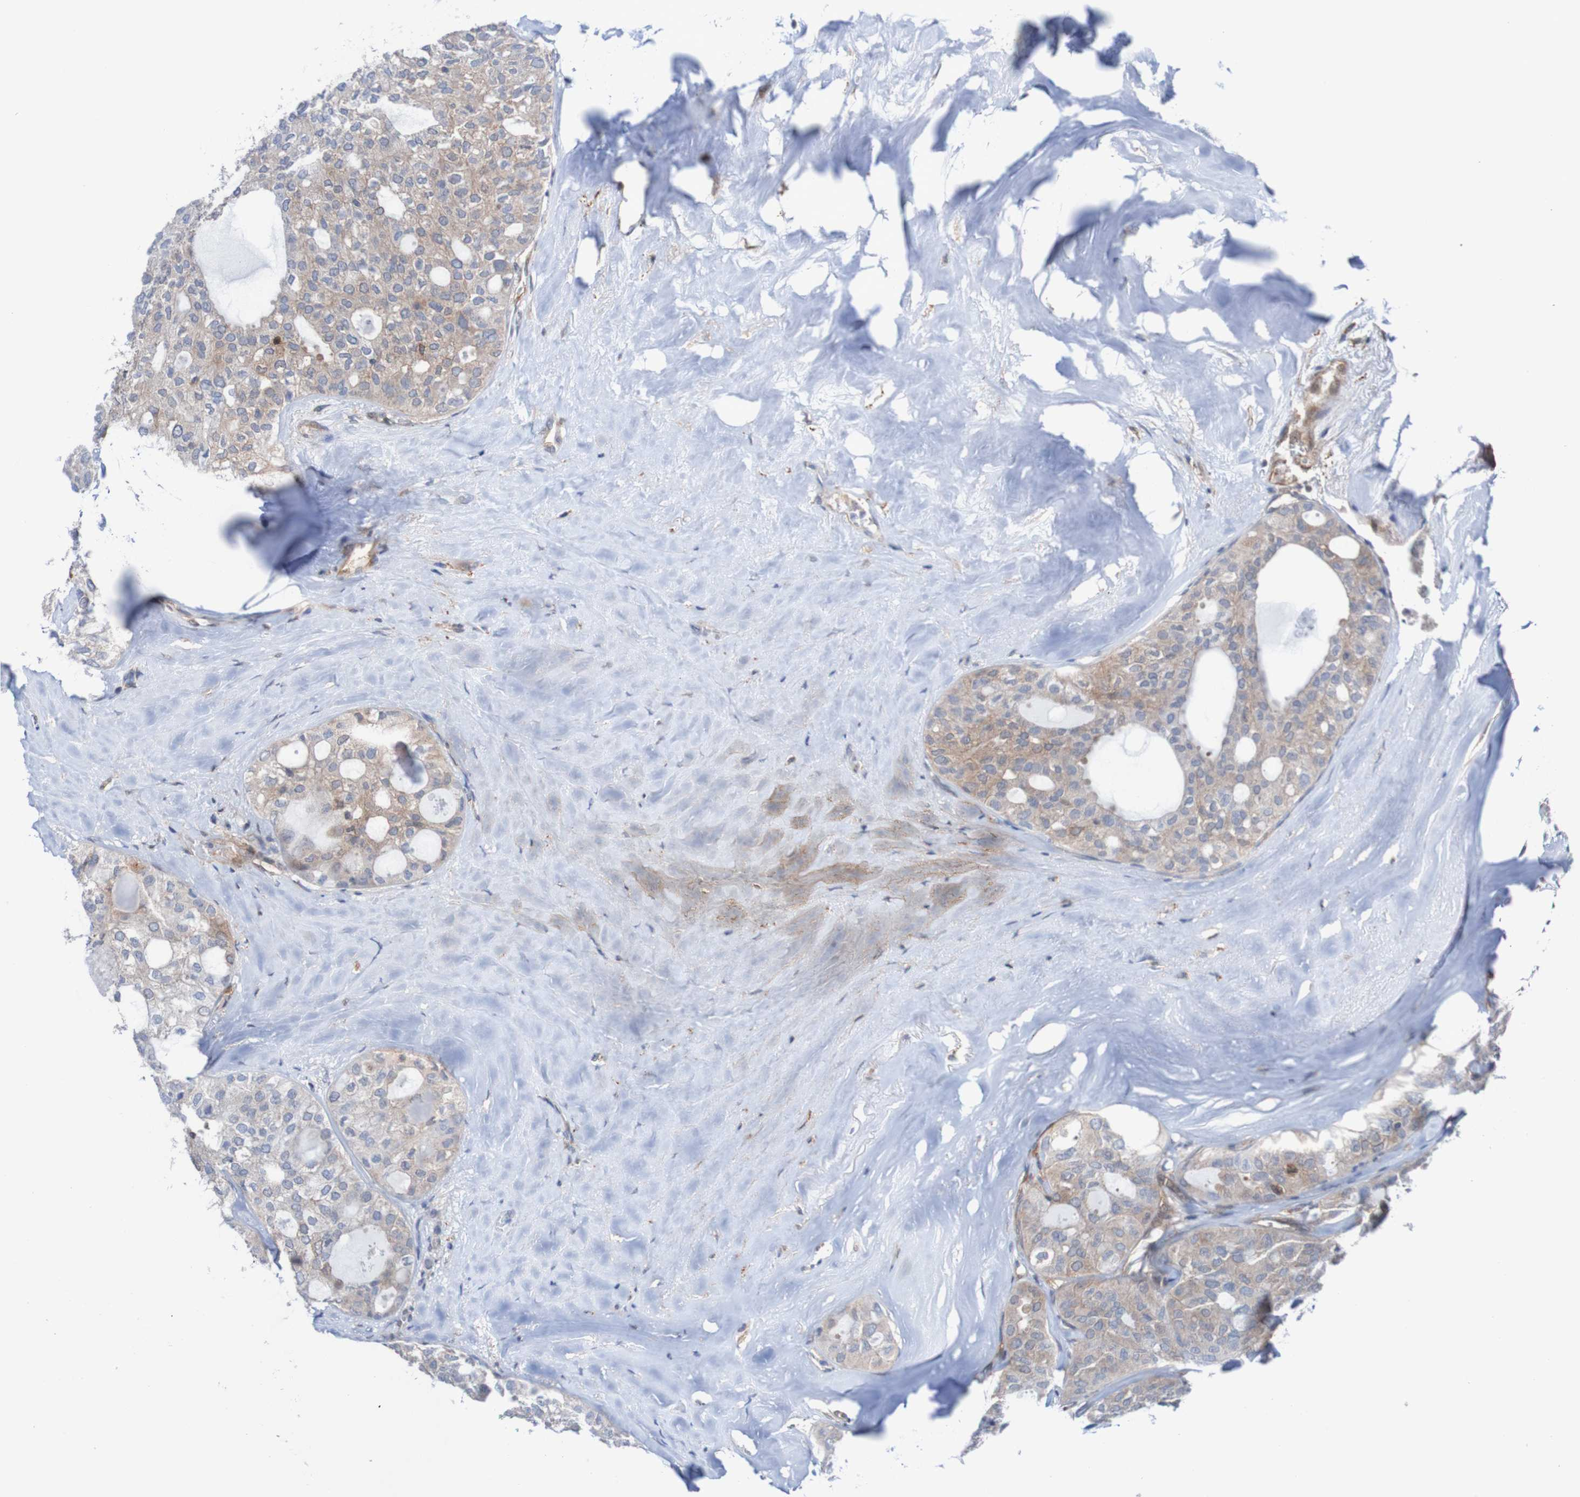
{"staining": {"intensity": "weak", "quantity": "25%-75%", "location": "cytoplasmic/membranous"}, "tissue": "thyroid cancer", "cell_type": "Tumor cells", "image_type": "cancer", "snomed": [{"axis": "morphology", "description": "Follicular adenoma carcinoma, NOS"}, {"axis": "topography", "description": "Thyroid gland"}], "caption": "The image displays a brown stain indicating the presence of a protein in the cytoplasmic/membranous of tumor cells in thyroid follicular adenoma carcinoma.", "gene": "RIGI", "patient": {"sex": "male", "age": 75}}